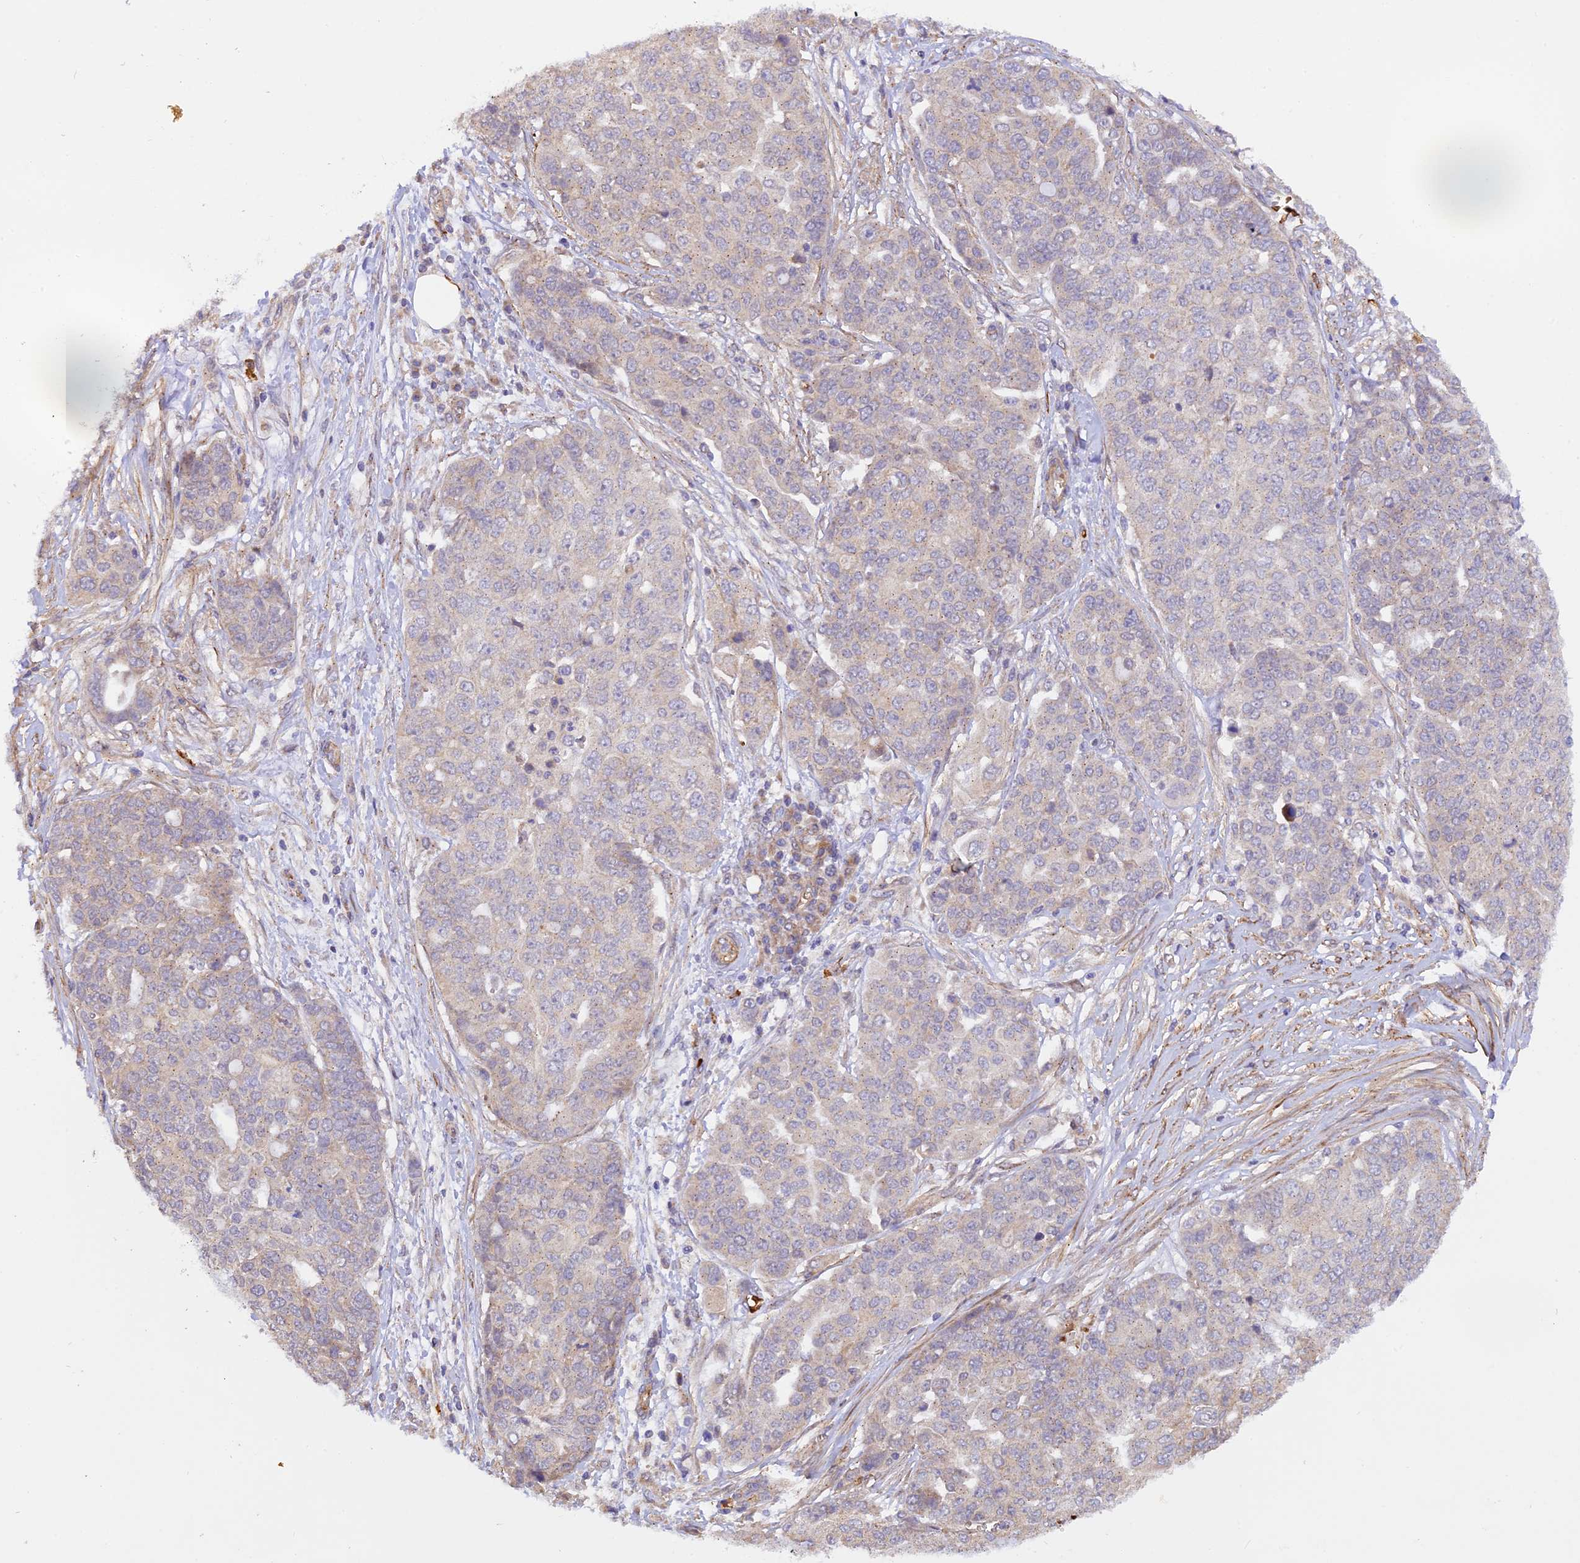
{"staining": {"intensity": "negative", "quantity": "none", "location": "none"}, "tissue": "ovarian cancer", "cell_type": "Tumor cells", "image_type": "cancer", "snomed": [{"axis": "morphology", "description": "Cystadenocarcinoma, serous, NOS"}, {"axis": "topography", "description": "Soft tissue"}, {"axis": "topography", "description": "Ovary"}], "caption": "Serous cystadenocarcinoma (ovarian) was stained to show a protein in brown. There is no significant expression in tumor cells.", "gene": "WDFY4", "patient": {"sex": "female", "age": 57}}